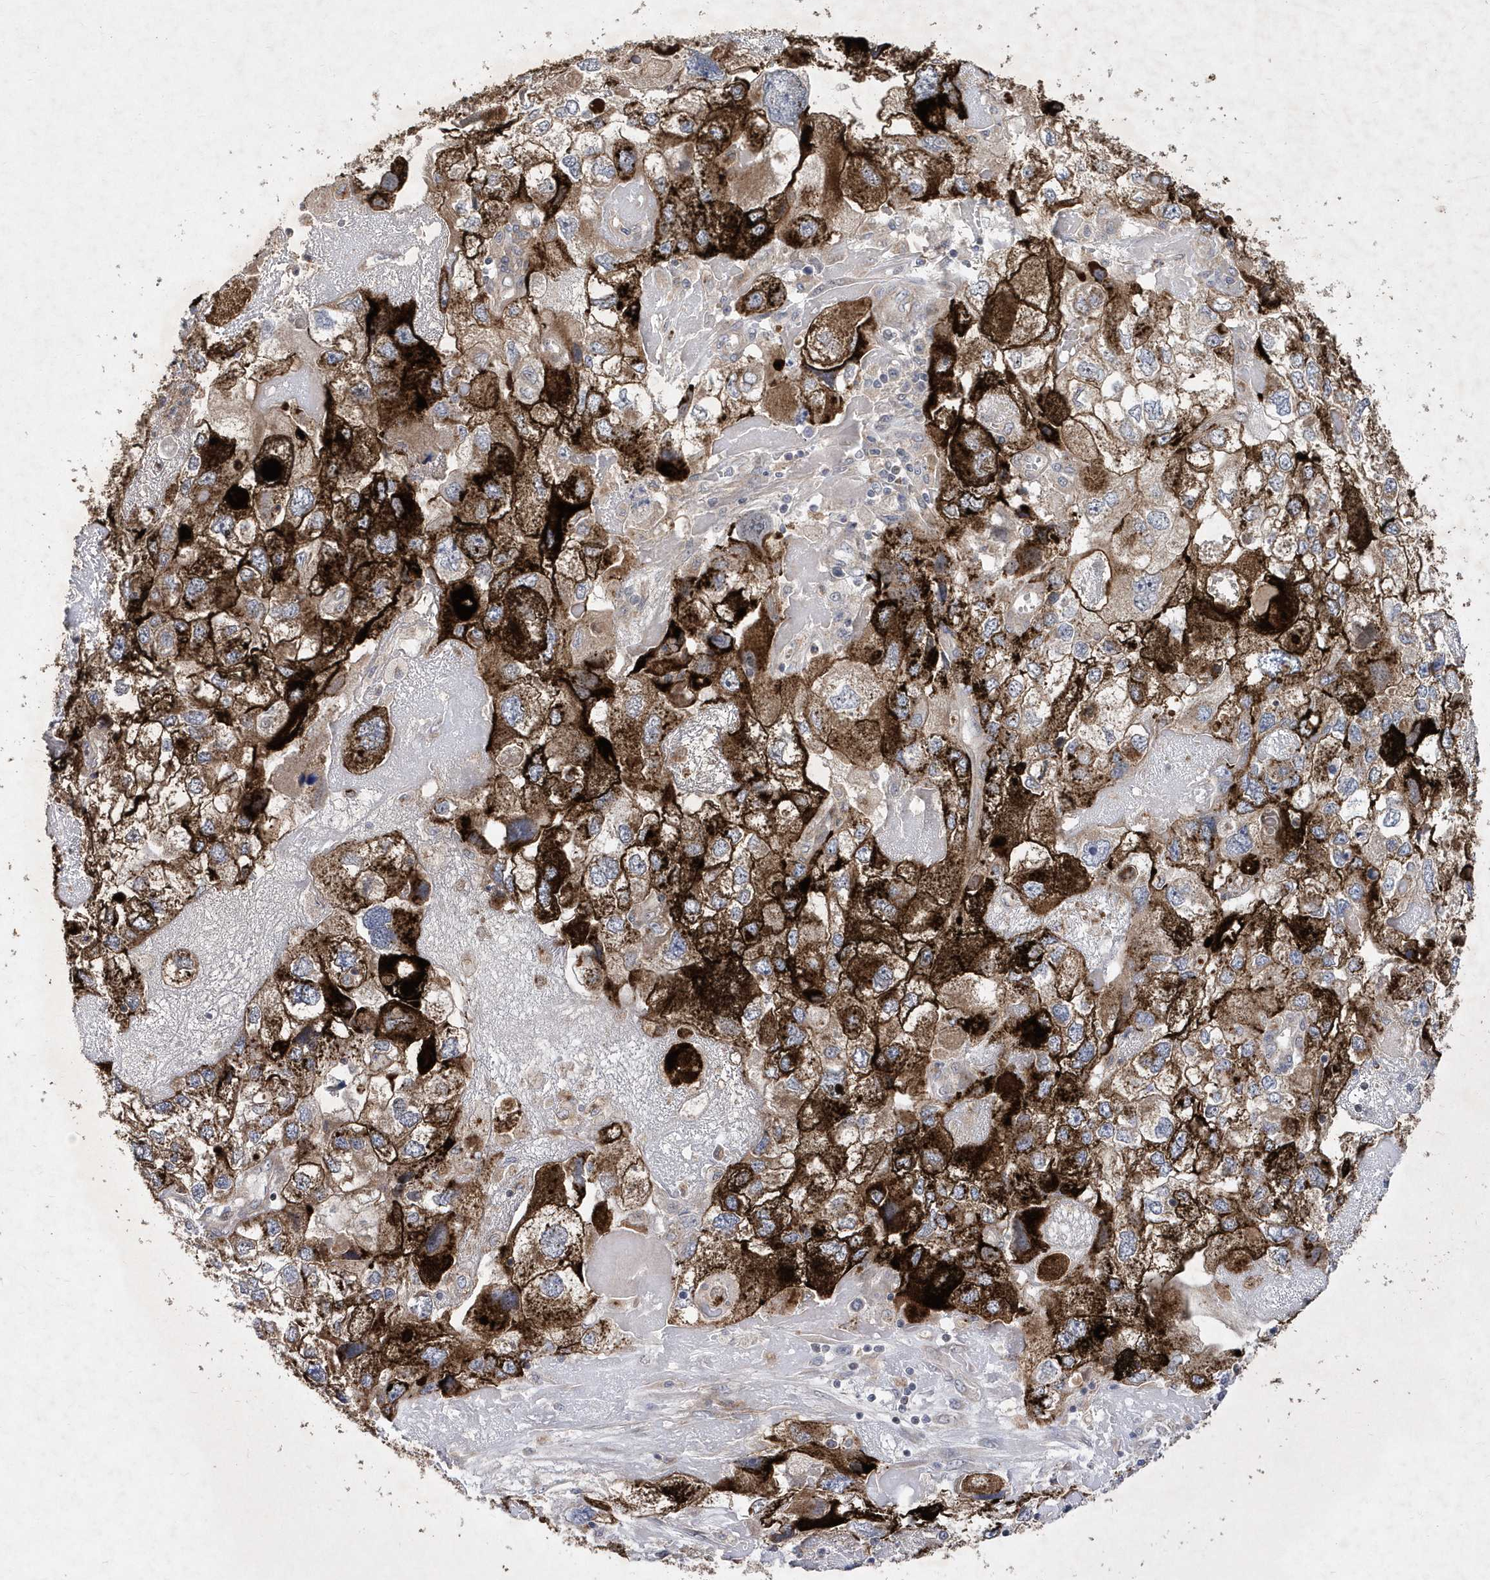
{"staining": {"intensity": "strong", "quantity": ">75%", "location": "cytoplasmic/membranous"}, "tissue": "endometrial cancer", "cell_type": "Tumor cells", "image_type": "cancer", "snomed": [{"axis": "morphology", "description": "Adenocarcinoma, NOS"}, {"axis": "topography", "description": "Endometrium"}], "caption": "A photomicrograph of endometrial adenocarcinoma stained for a protein shows strong cytoplasmic/membranous brown staining in tumor cells. The protein is stained brown, and the nuclei are stained in blue (DAB IHC with brightfield microscopy, high magnification).", "gene": "LONRF2", "patient": {"sex": "female", "age": 49}}